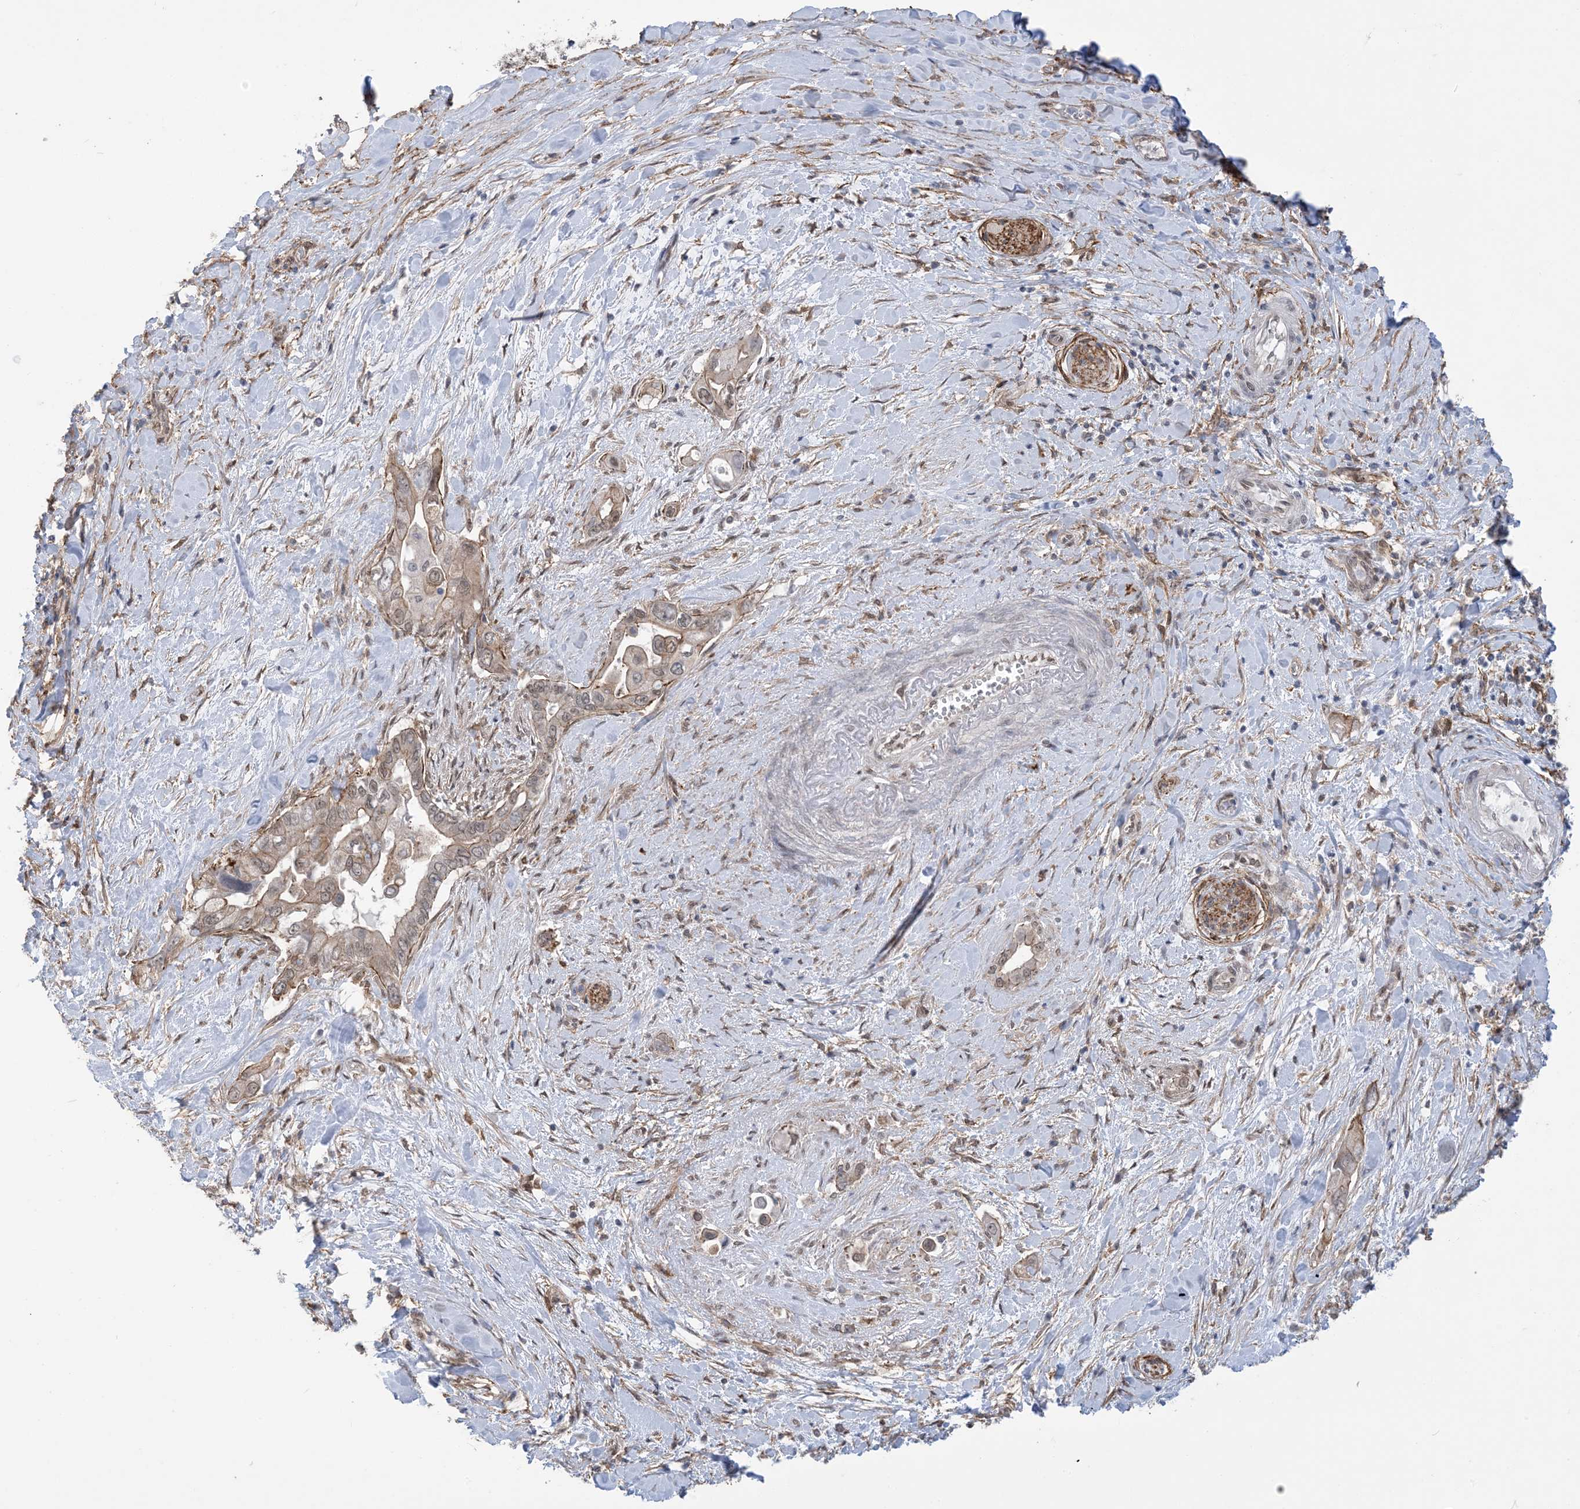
{"staining": {"intensity": "weak", "quantity": "25%-75%", "location": "cytoplasmic/membranous,nuclear"}, "tissue": "pancreatic cancer", "cell_type": "Tumor cells", "image_type": "cancer", "snomed": [{"axis": "morphology", "description": "Inflammation, NOS"}, {"axis": "morphology", "description": "Adenocarcinoma, NOS"}, {"axis": "topography", "description": "Pancreas"}], "caption": "Weak cytoplasmic/membranous and nuclear protein staining is present in approximately 25%-75% of tumor cells in pancreatic adenocarcinoma. Nuclei are stained in blue.", "gene": "ZNF8", "patient": {"sex": "female", "age": 56}}